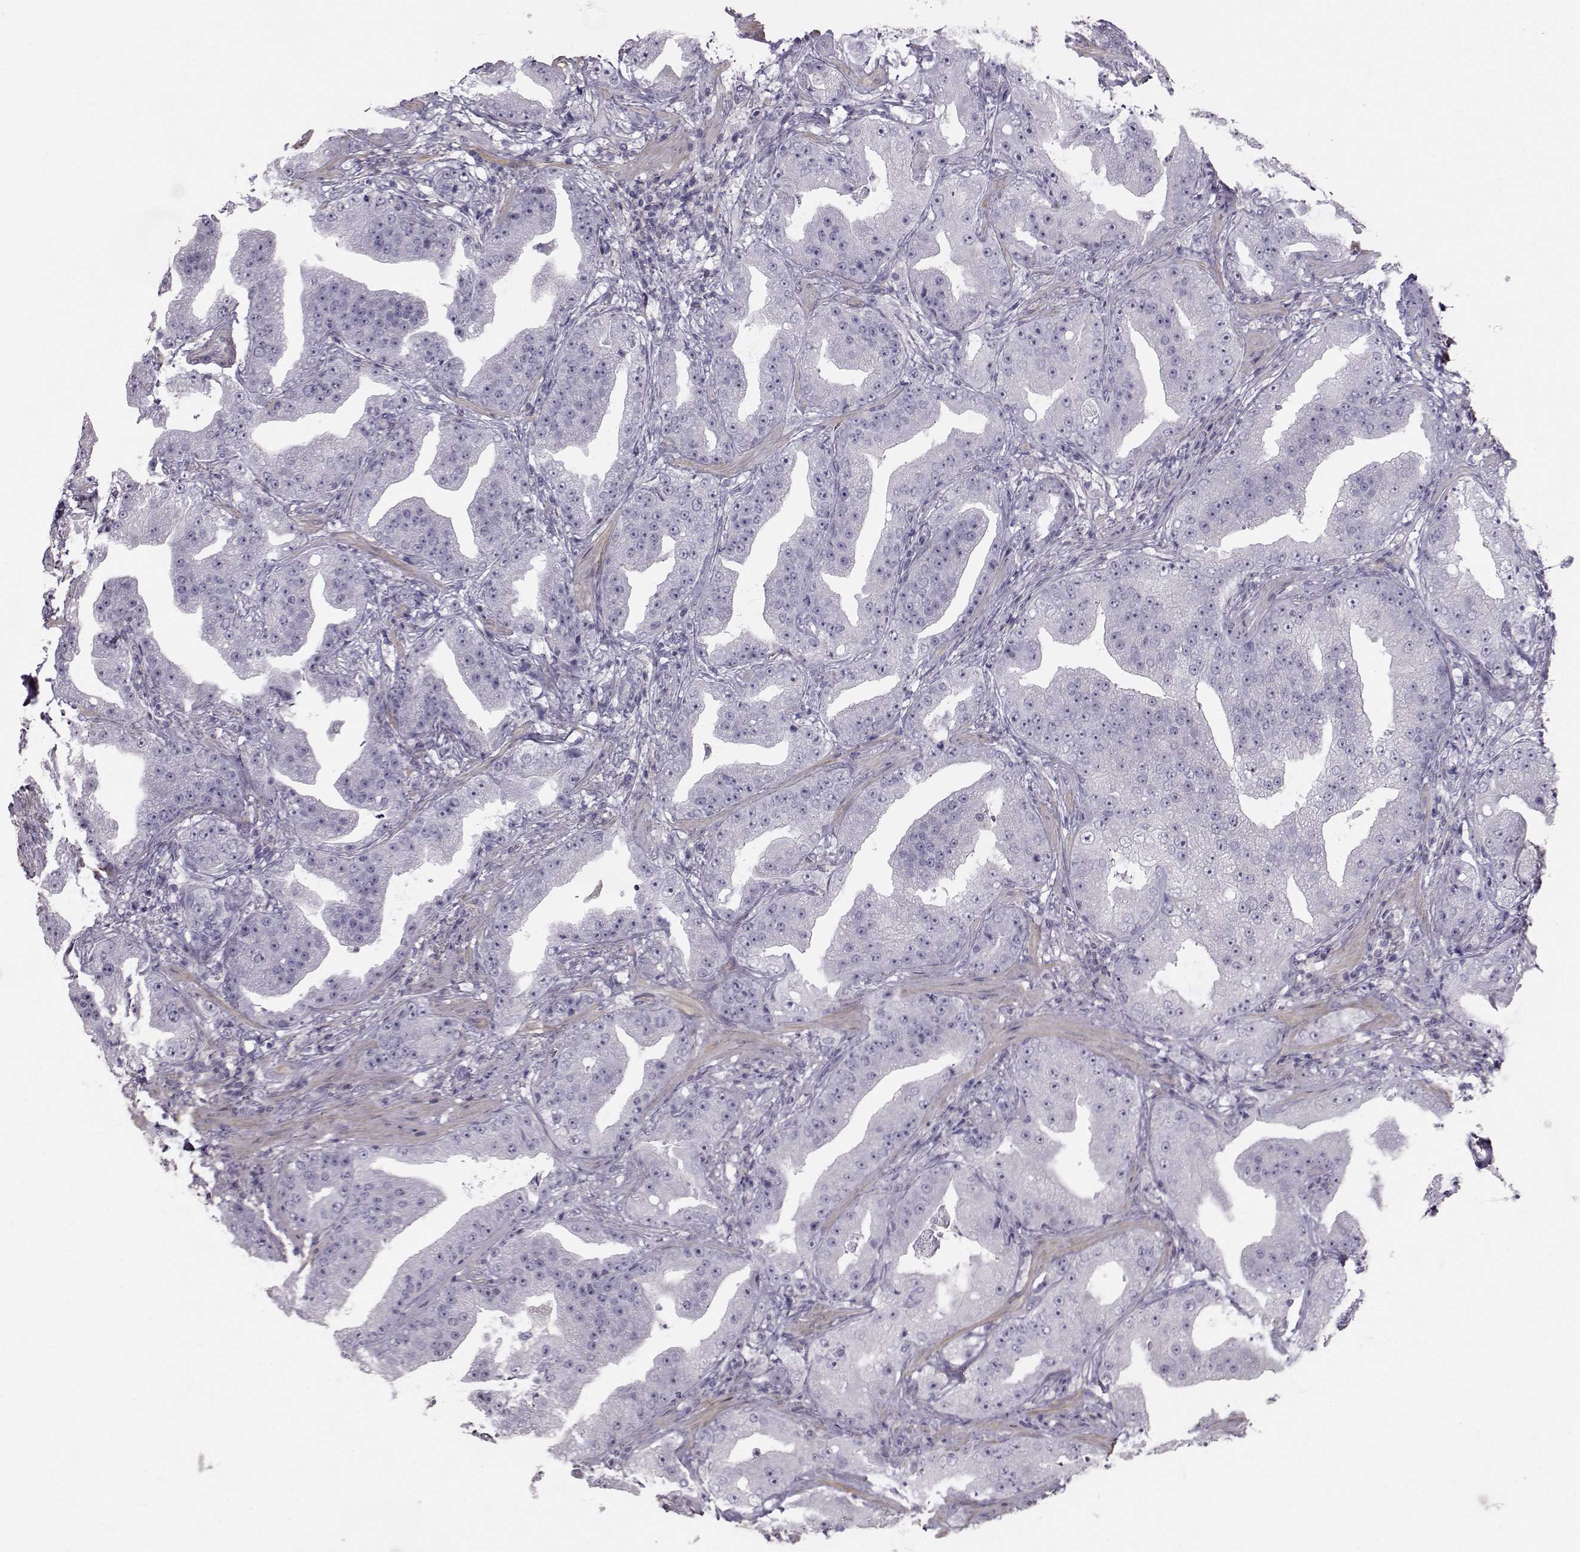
{"staining": {"intensity": "negative", "quantity": "none", "location": "none"}, "tissue": "prostate cancer", "cell_type": "Tumor cells", "image_type": "cancer", "snomed": [{"axis": "morphology", "description": "Adenocarcinoma, Low grade"}, {"axis": "topography", "description": "Prostate"}], "caption": "This is an immunohistochemistry image of human prostate cancer. There is no positivity in tumor cells.", "gene": "GARIN3", "patient": {"sex": "male", "age": 62}}